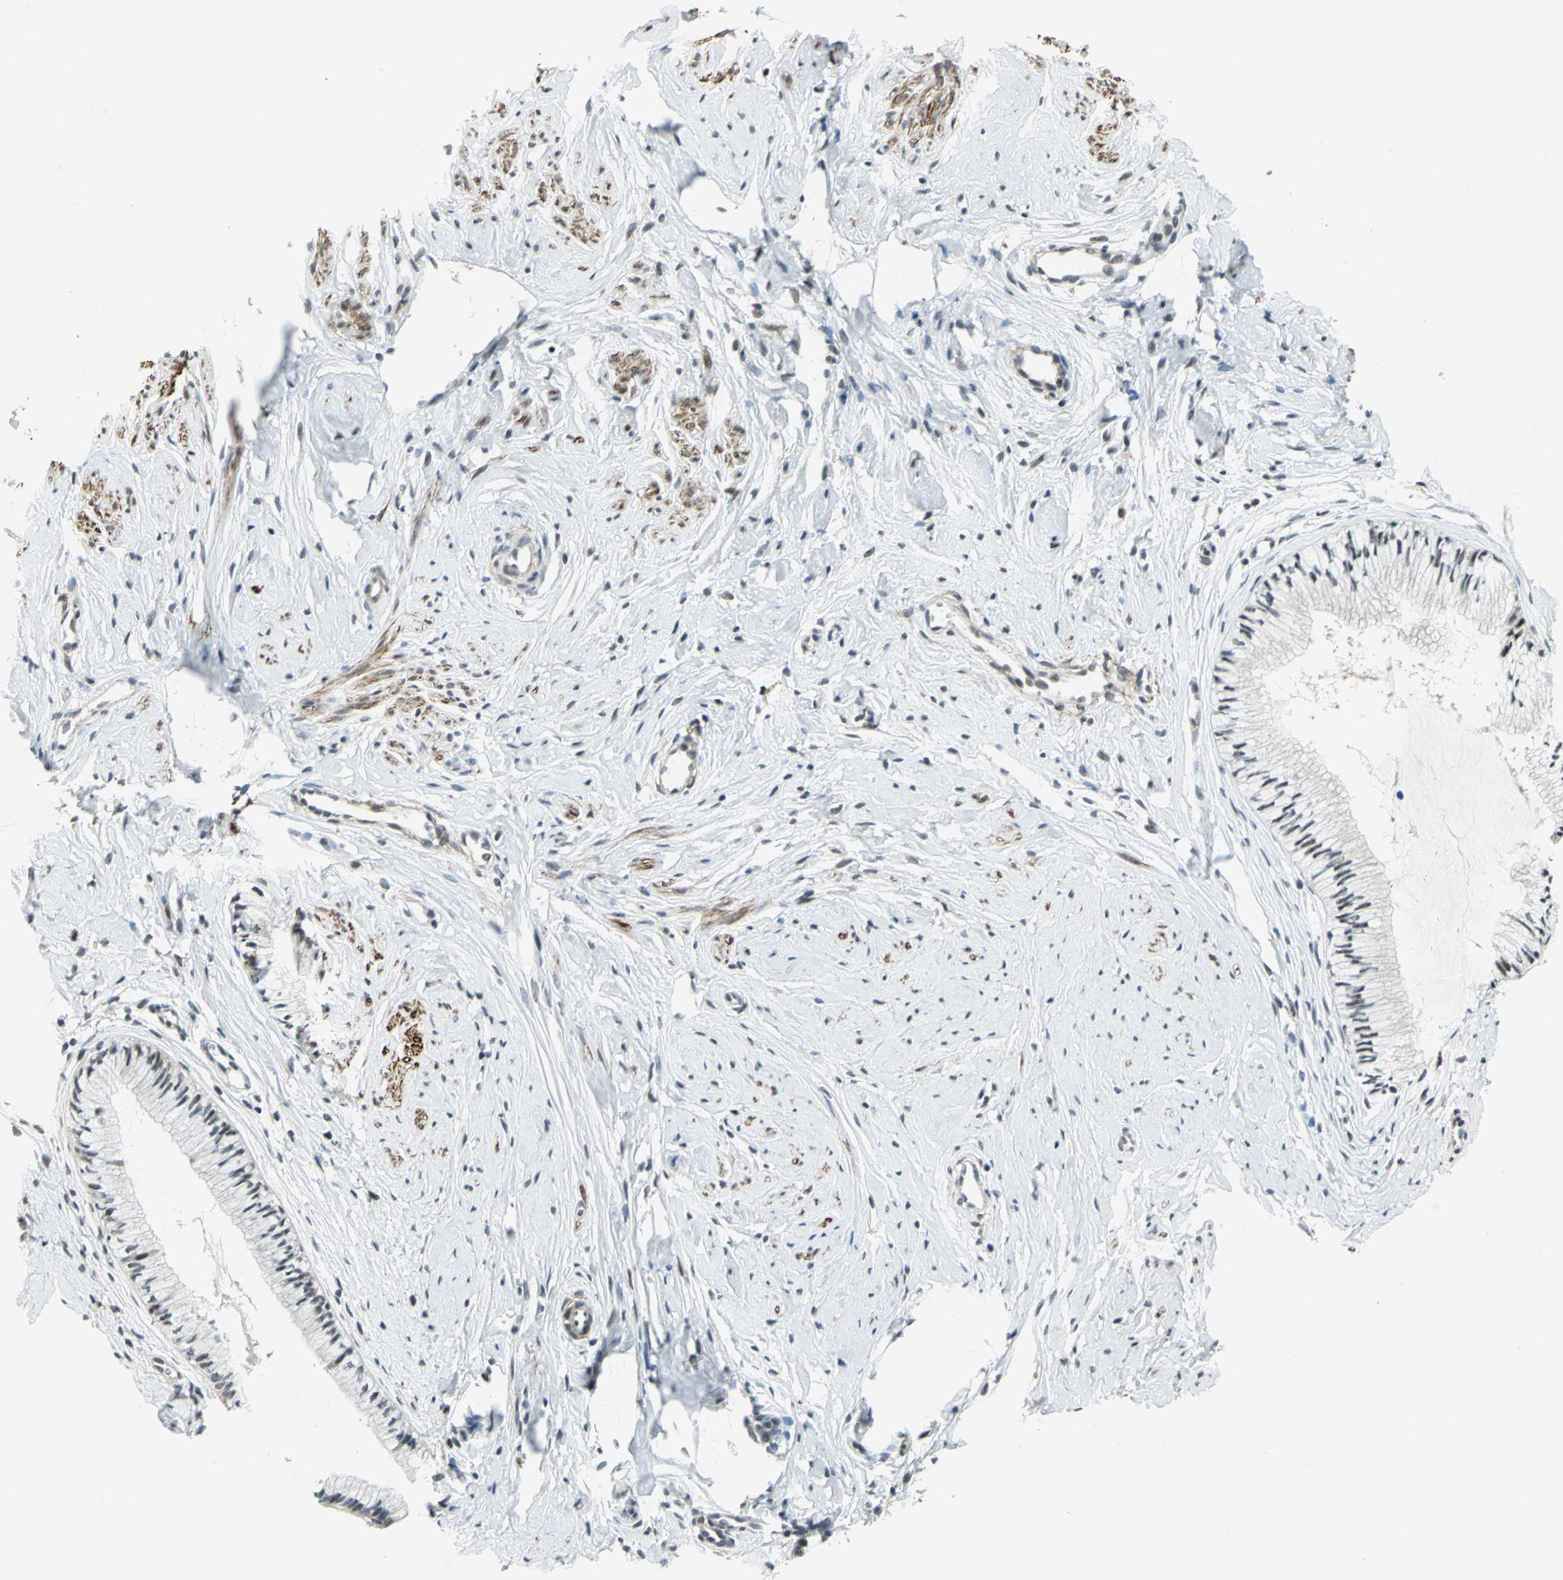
{"staining": {"intensity": "negative", "quantity": "none", "location": "none"}, "tissue": "cervix", "cell_type": "Glandular cells", "image_type": "normal", "snomed": [{"axis": "morphology", "description": "Normal tissue, NOS"}, {"axis": "topography", "description": "Cervix"}], "caption": "This is an IHC image of unremarkable cervix. There is no expression in glandular cells.", "gene": "MTA1", "patient": {"sex": "female", "age": 46}}